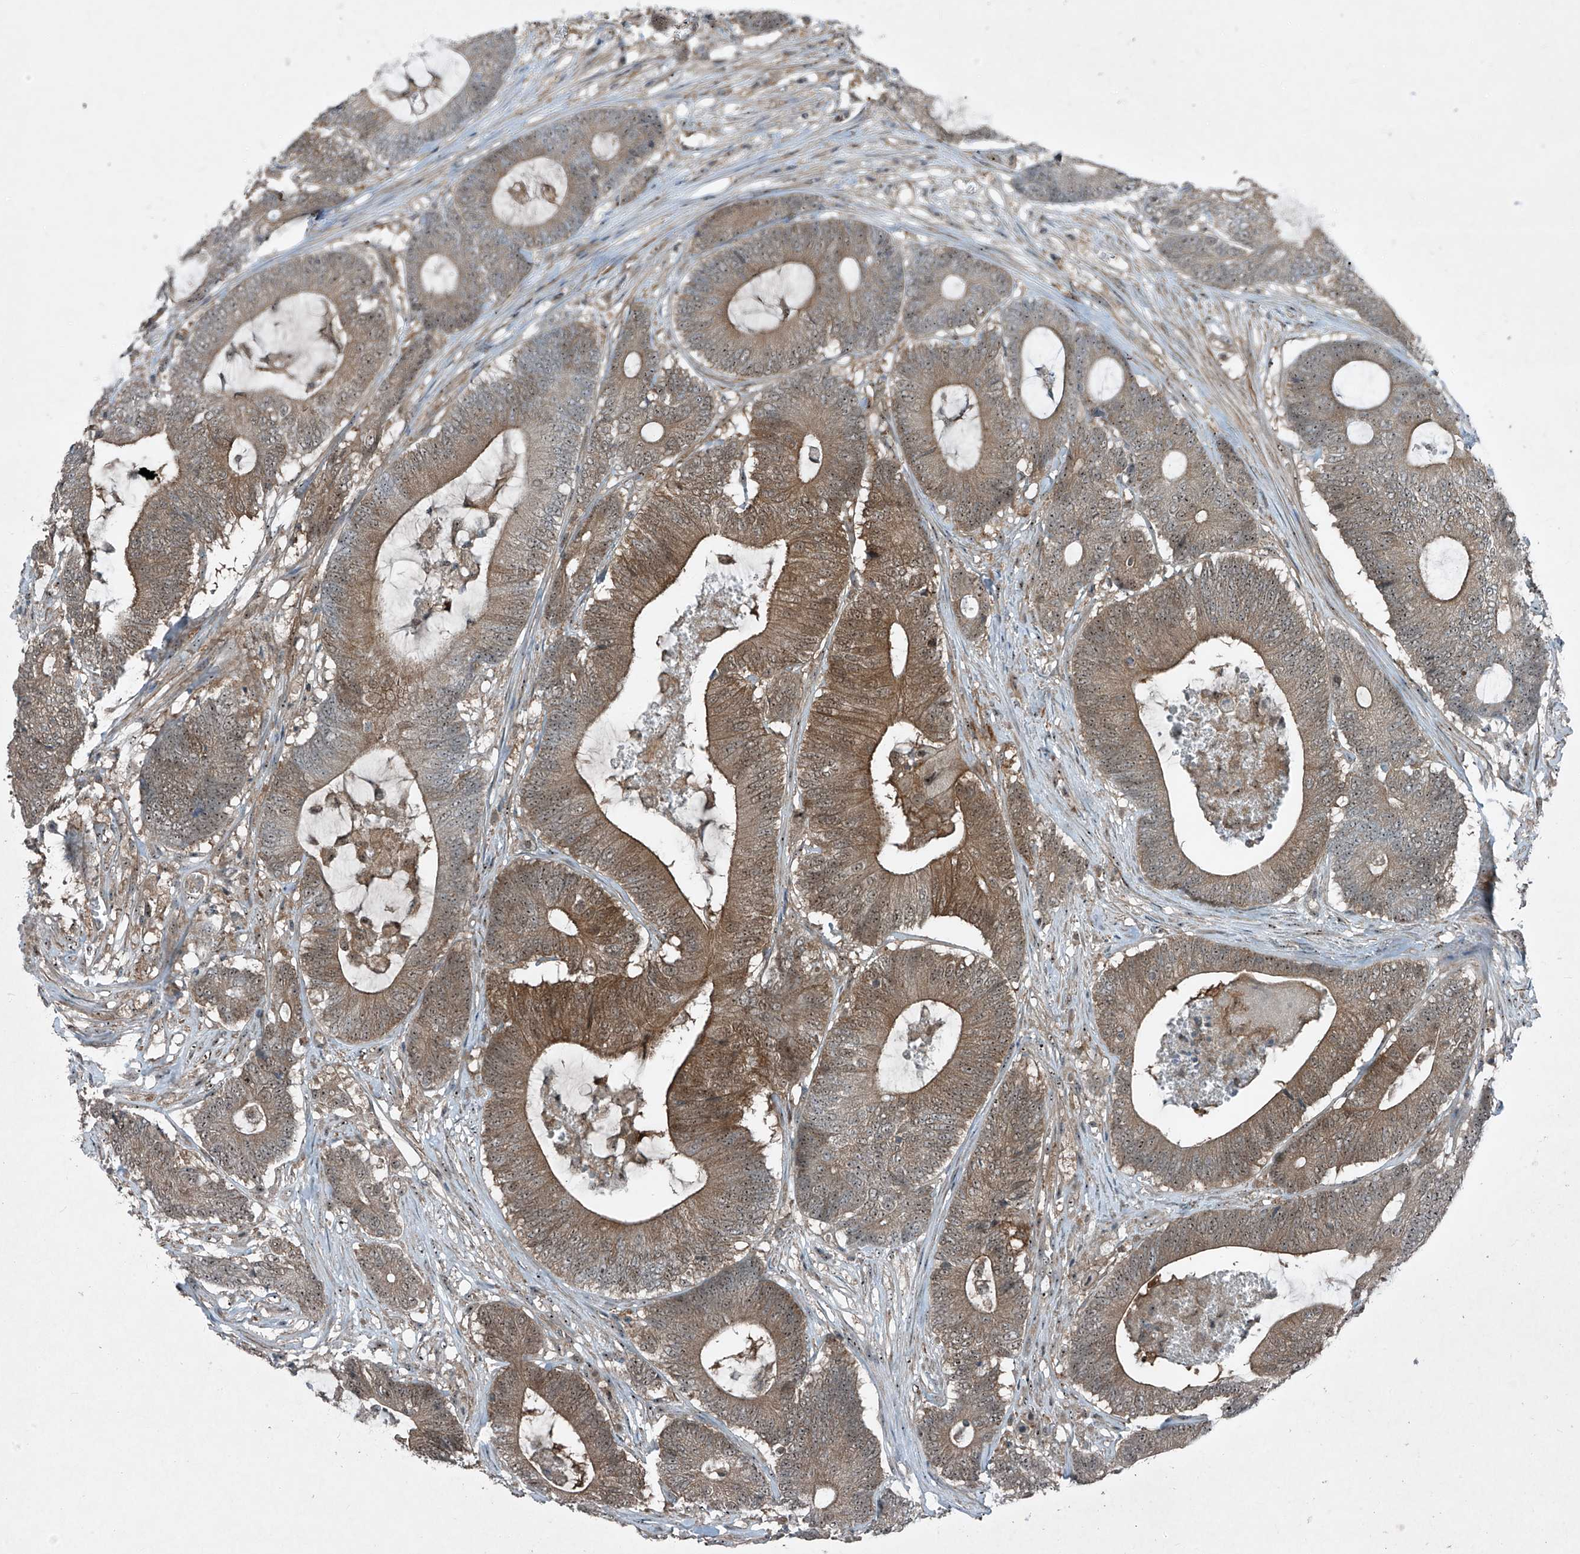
{"staining": {"intensity": "moderate", "quantity": "25%-75%", "location": "cytoplasmic/membranous,nuclear"}, "tissue": "colorectal cancer", "cell_type": "Tumor cells", "image_type": "cancer", "snomed": [{"axis": "morphology", "description": "Adenocarcinoma, NOS"}, {"axis": "topography", "description": "Colon"}], "caption": "High-magnification brightfield microscopy of adenocarcinoma (colorectal) stained with DAB (3,3'-diaminobenzidine) (brown) and counterstained with hematoxylin (blue). tumor cells exhibit moderate cytoplasmic/membranous and nuclear expression is present in approximately25%-75% of cells.", "gene": "PPCS", "patient": {"sex": "female", "age": 84}}